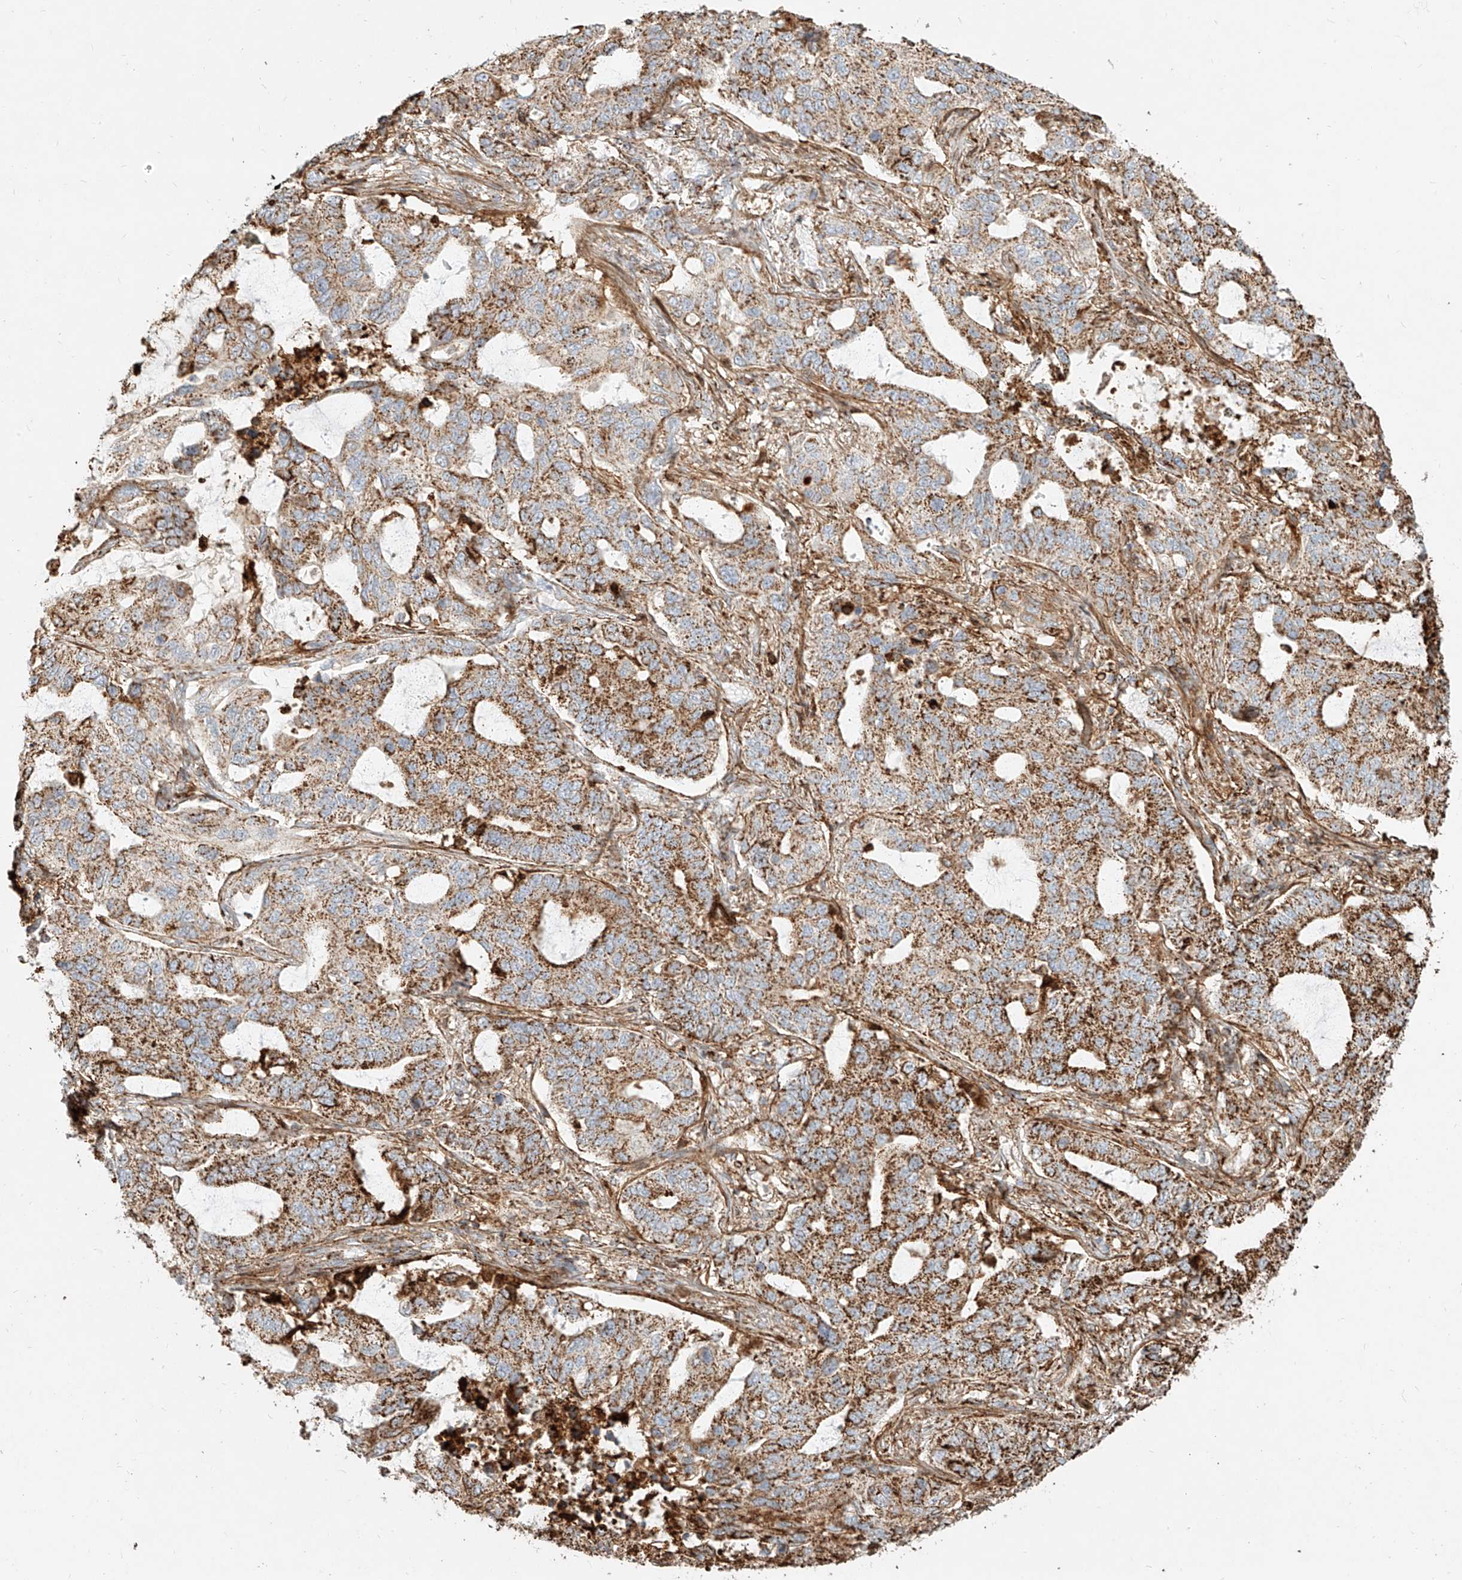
{"staining": {"intensity": "strong", "quantity": ">75%", "location": "cytoplasmic/membranous"}, "tissue": "lung cancer", "cell_type": "Tumor cells", "image_type": "cancer", "snomed": [{"axis": "morphology", "description": "Adenocarcinoma, NOS"}, {"axis": "topography", "description": "Lung"}], "caption": "There is high levels of strong cytoplasmic/membranous staining in tumor cells of adenocarcinoma (lung), as demonstrated by immunohistochemical staining (brown color).", "gene": "MTX2", "patient": {"sex": "male", "age": 64}}